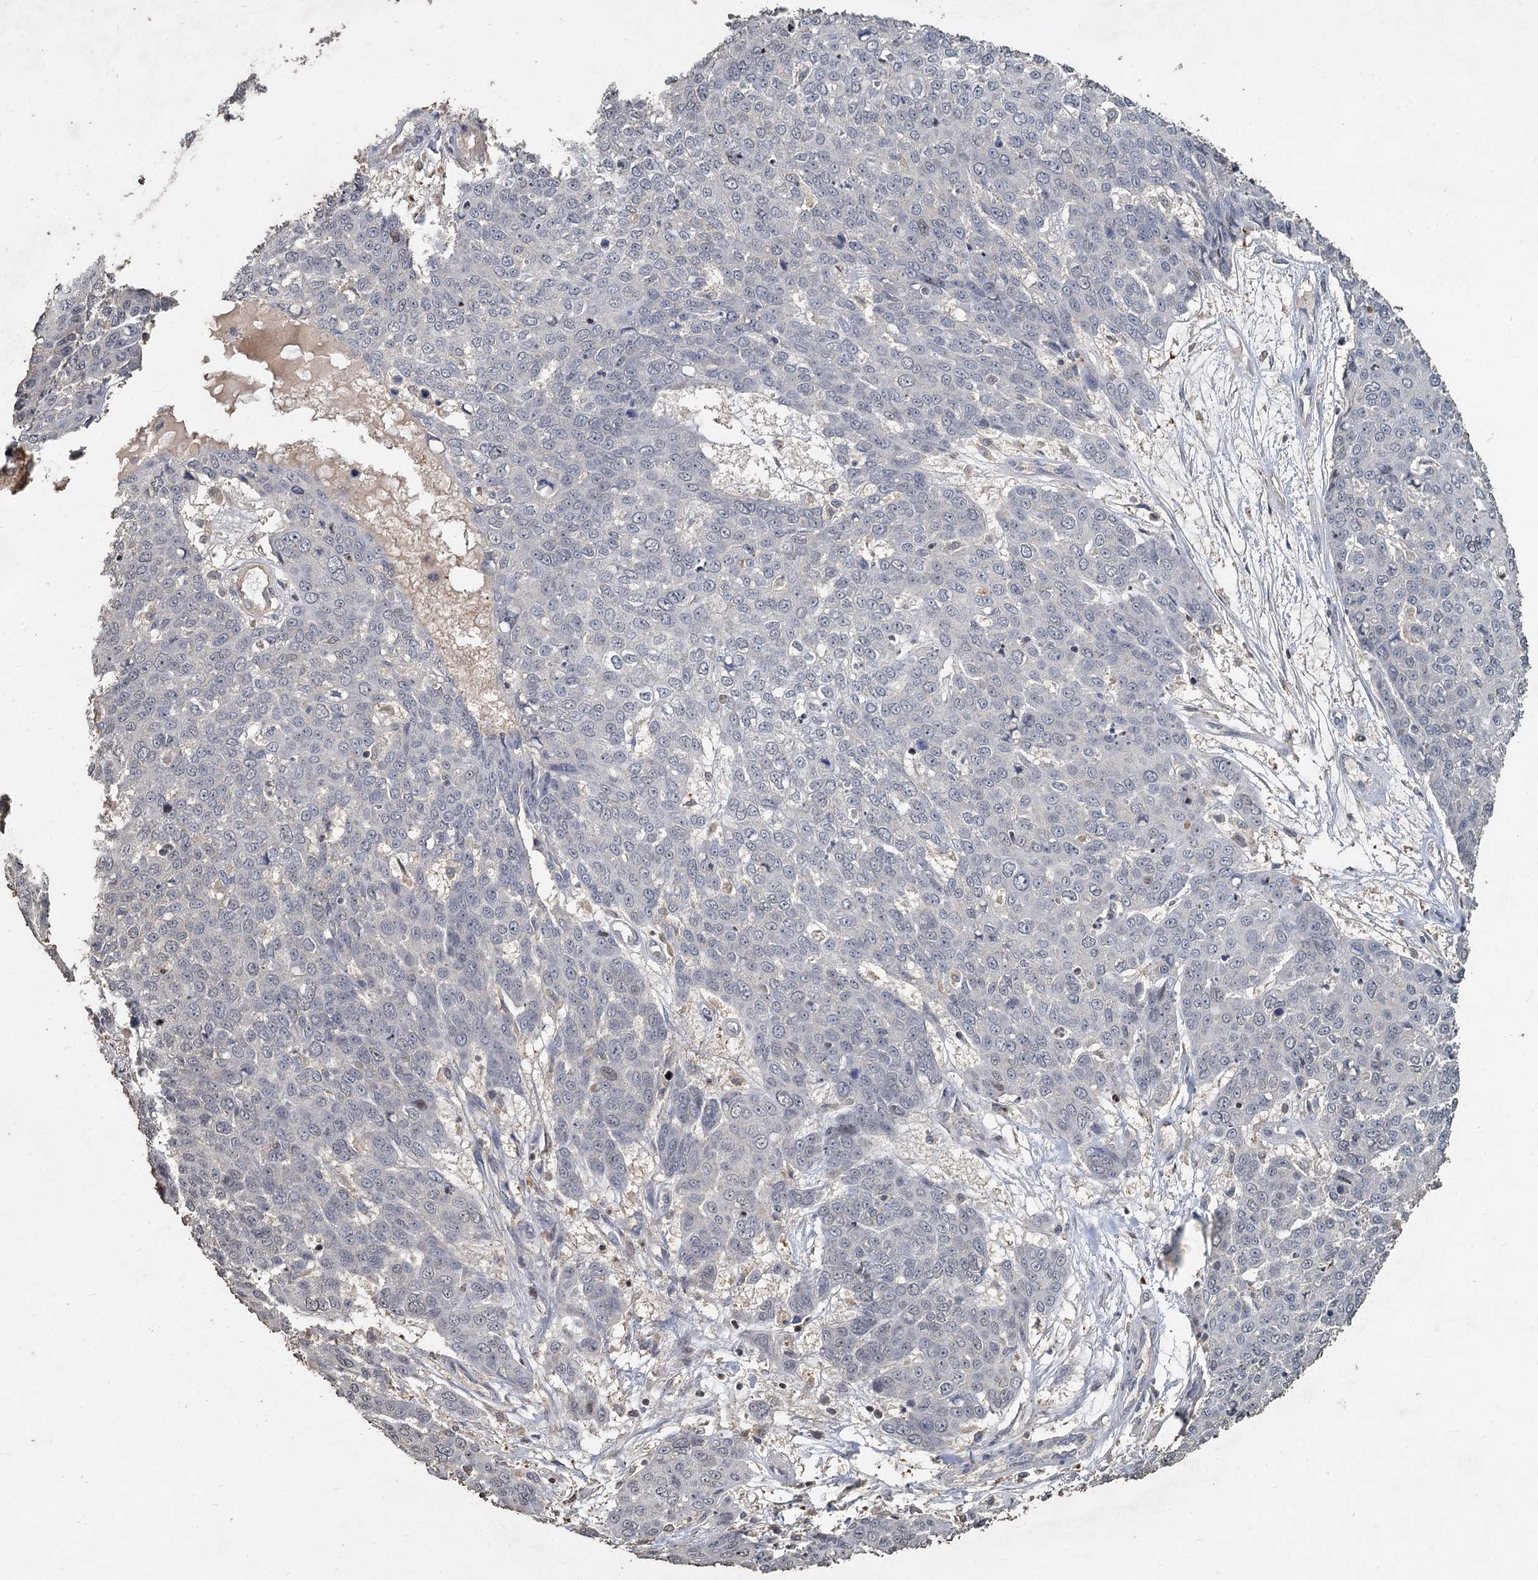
{"staining": {"intensity": "negative", "quantity": "none", "location": "none"}, "tissue": "skin cancer", "cell_type": "Tumor cells", "image_type": "cancer", "snomed": [{"axis": "morphology", "description": "Squamous cell carcinoma, NOS"}, {"axis": "topography", "description": "Skin"}], "caption": "High magnification brightfield microscopy of skin cancer stained with DAB (brown) and counterstained with hematoxylin (blue): tumor cells show no significant staining.", "gene": "CCDC61", "patient": {"sex": "male", "age": 71}}